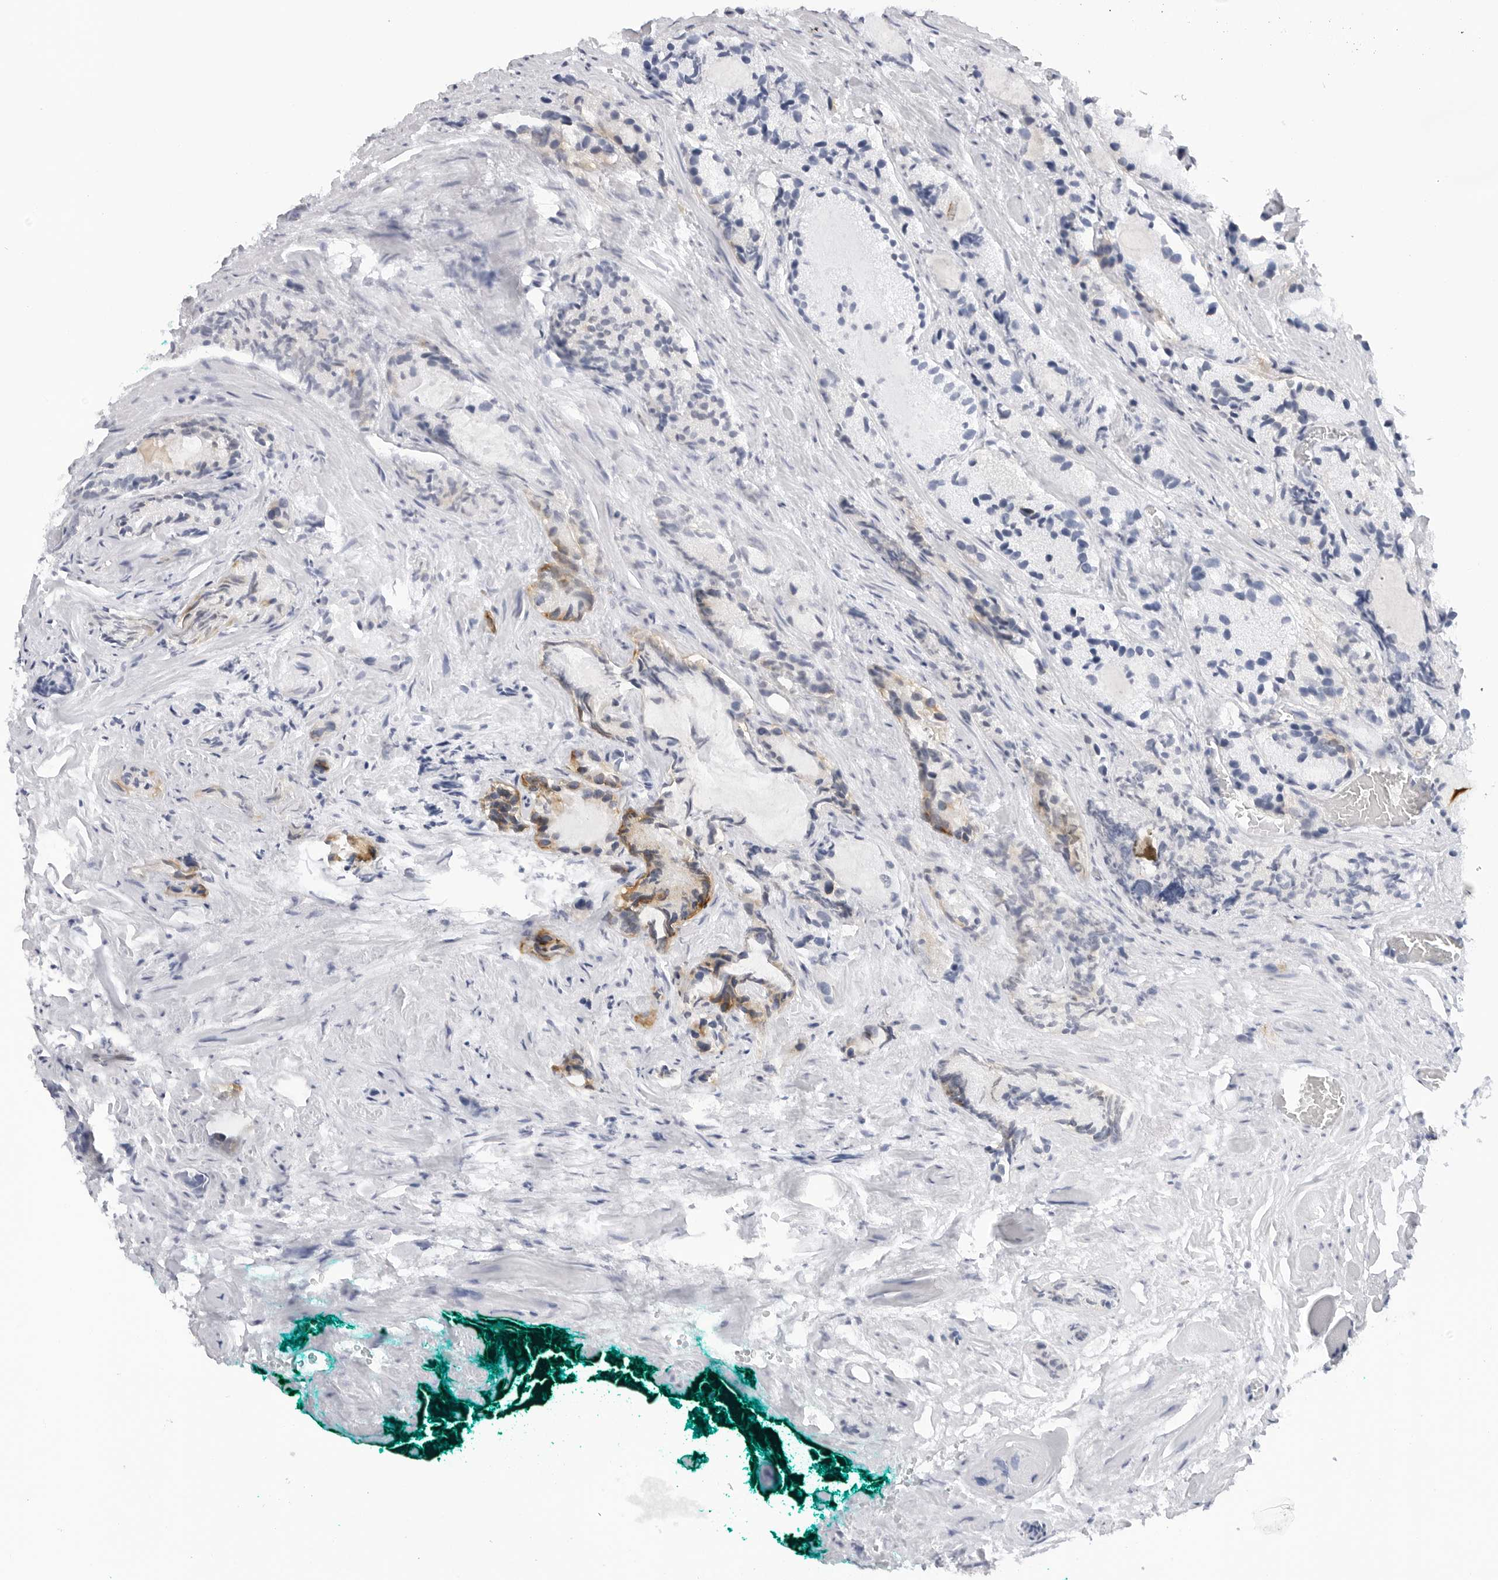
{"staining": {"intensity": "weak", "quantity": "<25%", "location": "cytoplasmic/membranous"}, "tissue": "prostate cancer", "cell_type": "Tumor cells", "image_type": "cancer", "snomed": [{"axis": "morphology", "description": "Adenocarcinoma, Low grade"}, {"axis": "topography", "description": "Prostate"}], "caption": "Immunohistochemistry photomicrograph of prostate cancer stained for a protein (brown), which exhibits no staining in tumor cells.", "gene": "SLC19A1", "patient": {"sex": "male", "age": 62}}